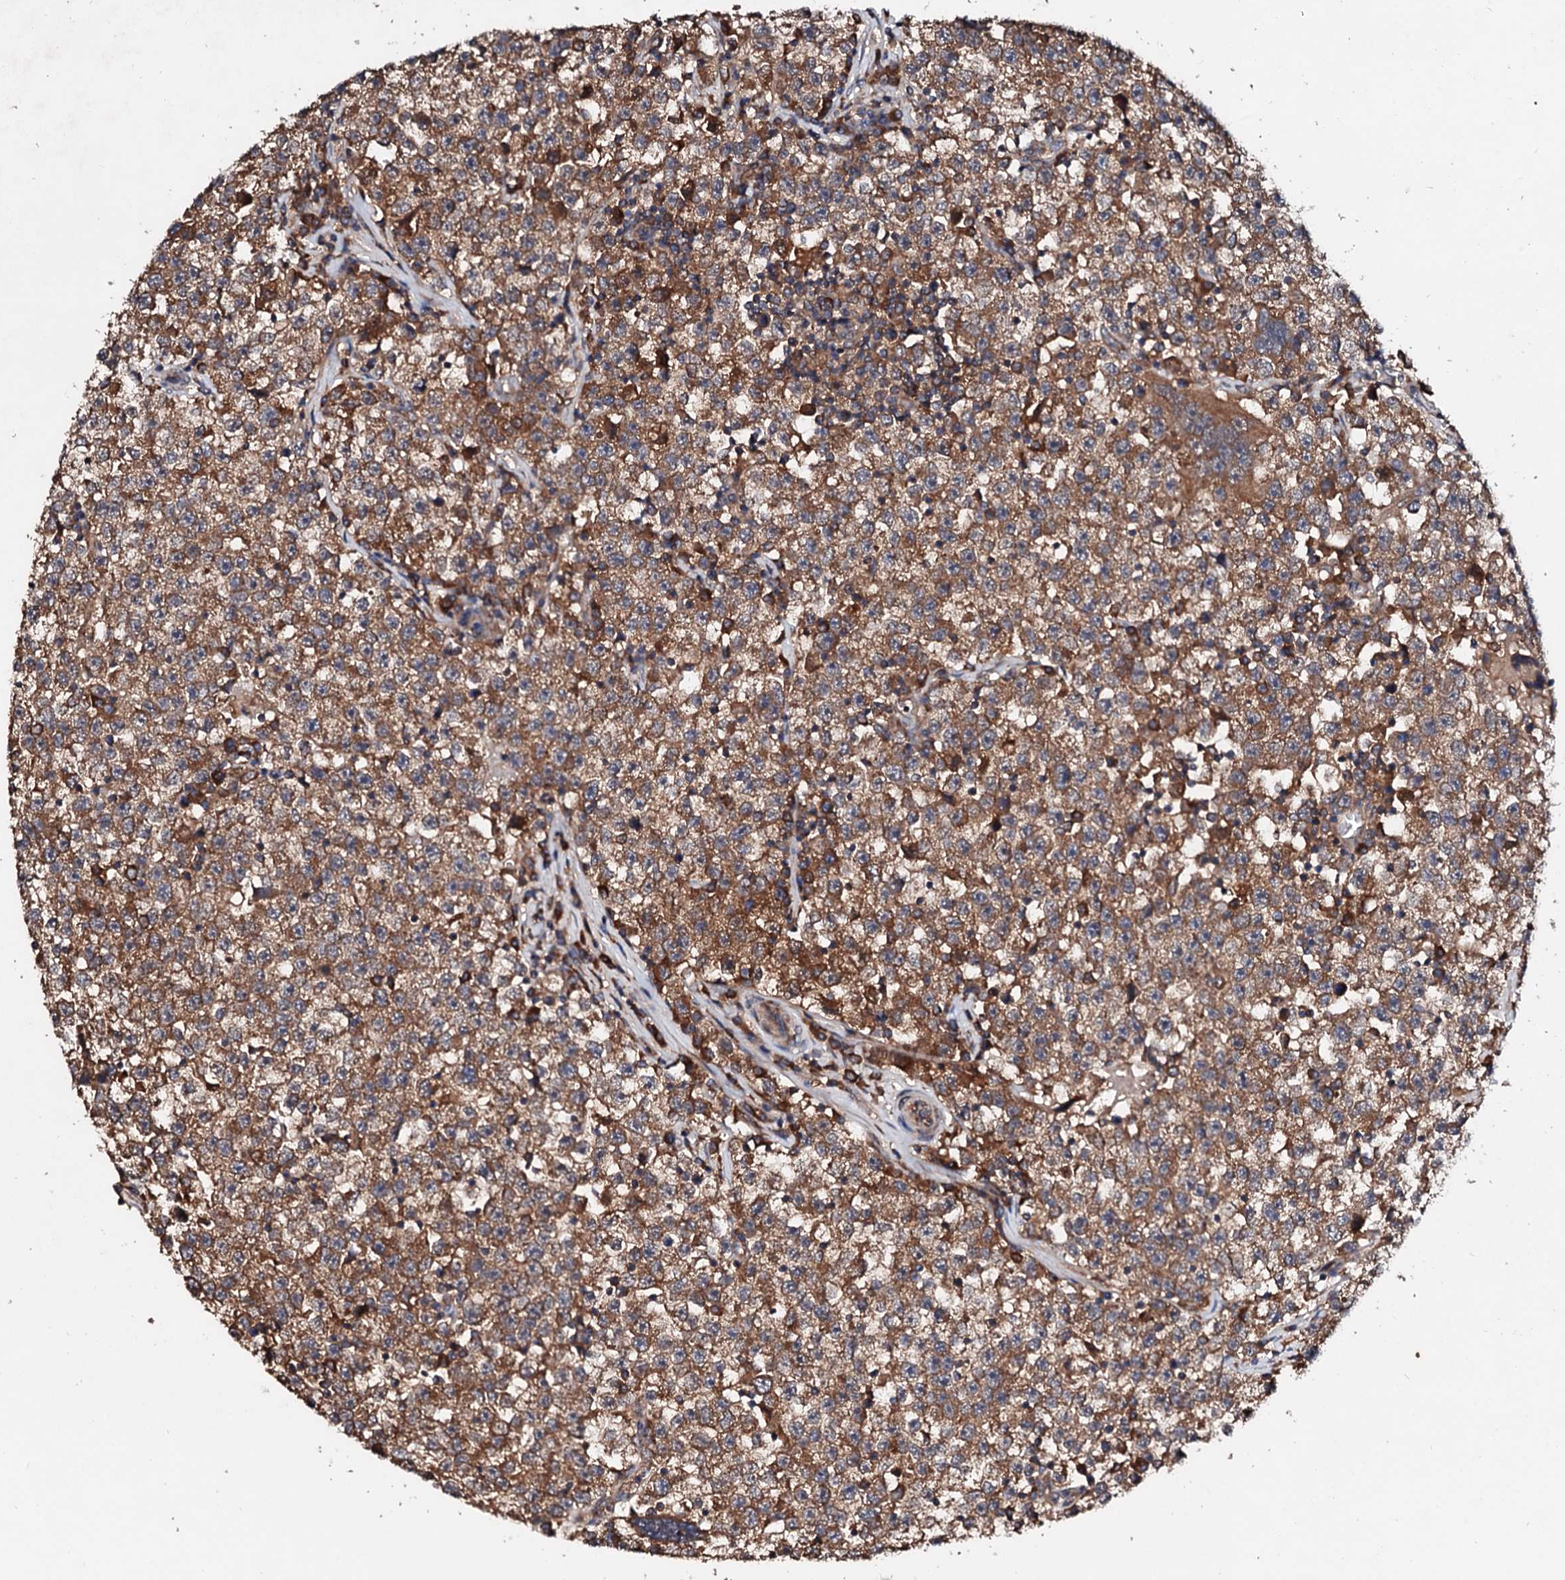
{"staining": {"intensity": "moderate", "quantity": ">75%", "location": "cytoplasmic/membranous"}, "tissue": "testis cancer", "cell_type": "Tumor cells", "image_type": "cancer", "snomed": [{"axis": "morphology", "description": "Seminoma, NOS"}, {"axis": "topography", "description": "Testis"}], "caption": "This micrograph displays immunohistochemistry (IHC) staining of testis cancer, with medium moderate cytoplasmic/membranous expression in approximately >75% of tumor cells.", "gene": "EXTL1", "patient": {"sex": "male", "age": 22}}